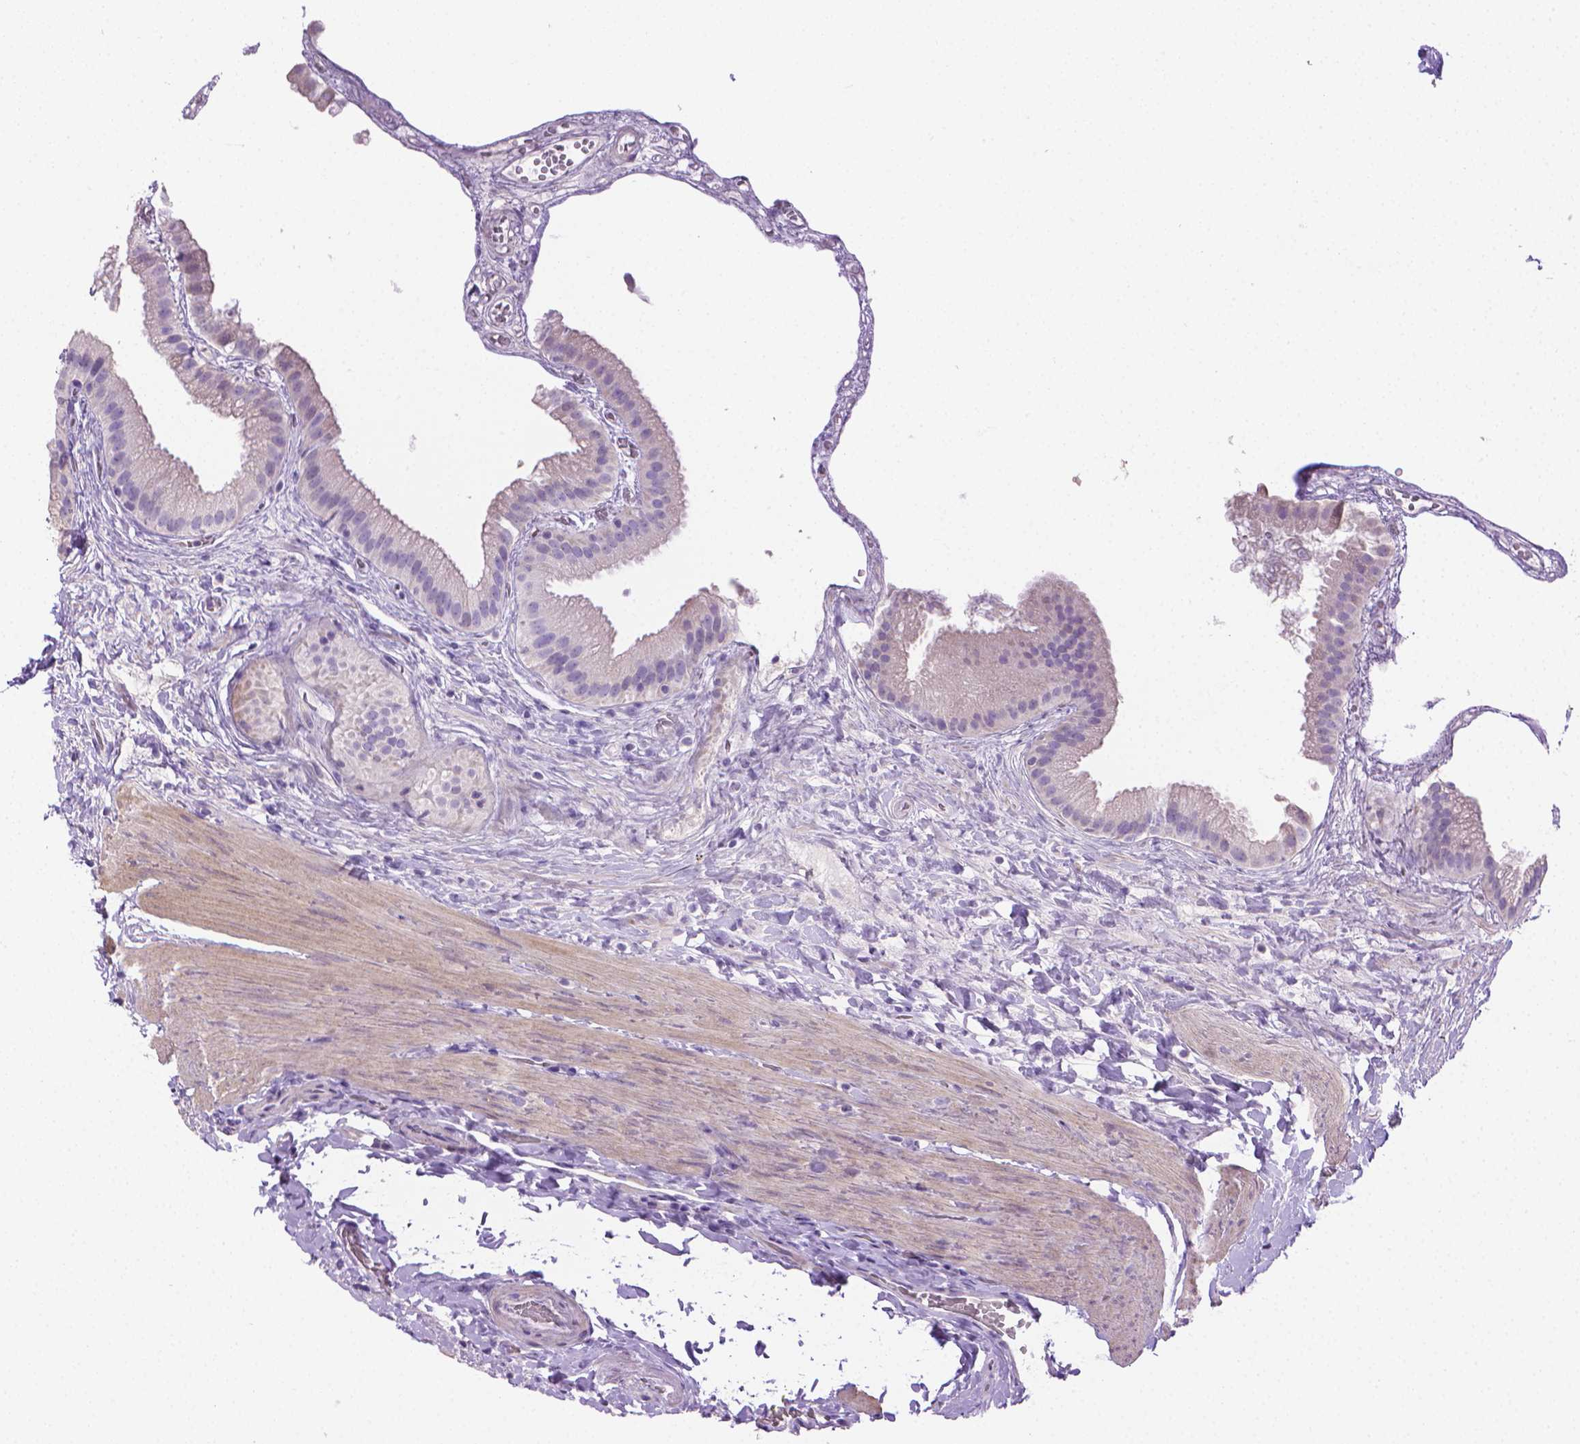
{"staining": {"intensity": "negative", "quantity": "none", "location": "none"}, "tissue": "gallbladder", "cell_type": "Glandular cells", "image_type": "normal", "snomed": [{"axis": "morphology", "description": "Normal tissue, NOS"}, {"axis": "topography", "description": "Gallbladder"}], "caption": "Histopathology image shows no significant protein positivity in glandular cells of benign gallbladder. The staining was performed using DAB (3,3'-diaminobenzidine) to visualize the protein expression in brown, while the nuclei were stained in blue with hematoxylin (Magnification: 20x).", "gene": "PNMA2", "patient": {"sex": "female", "age": 63}}